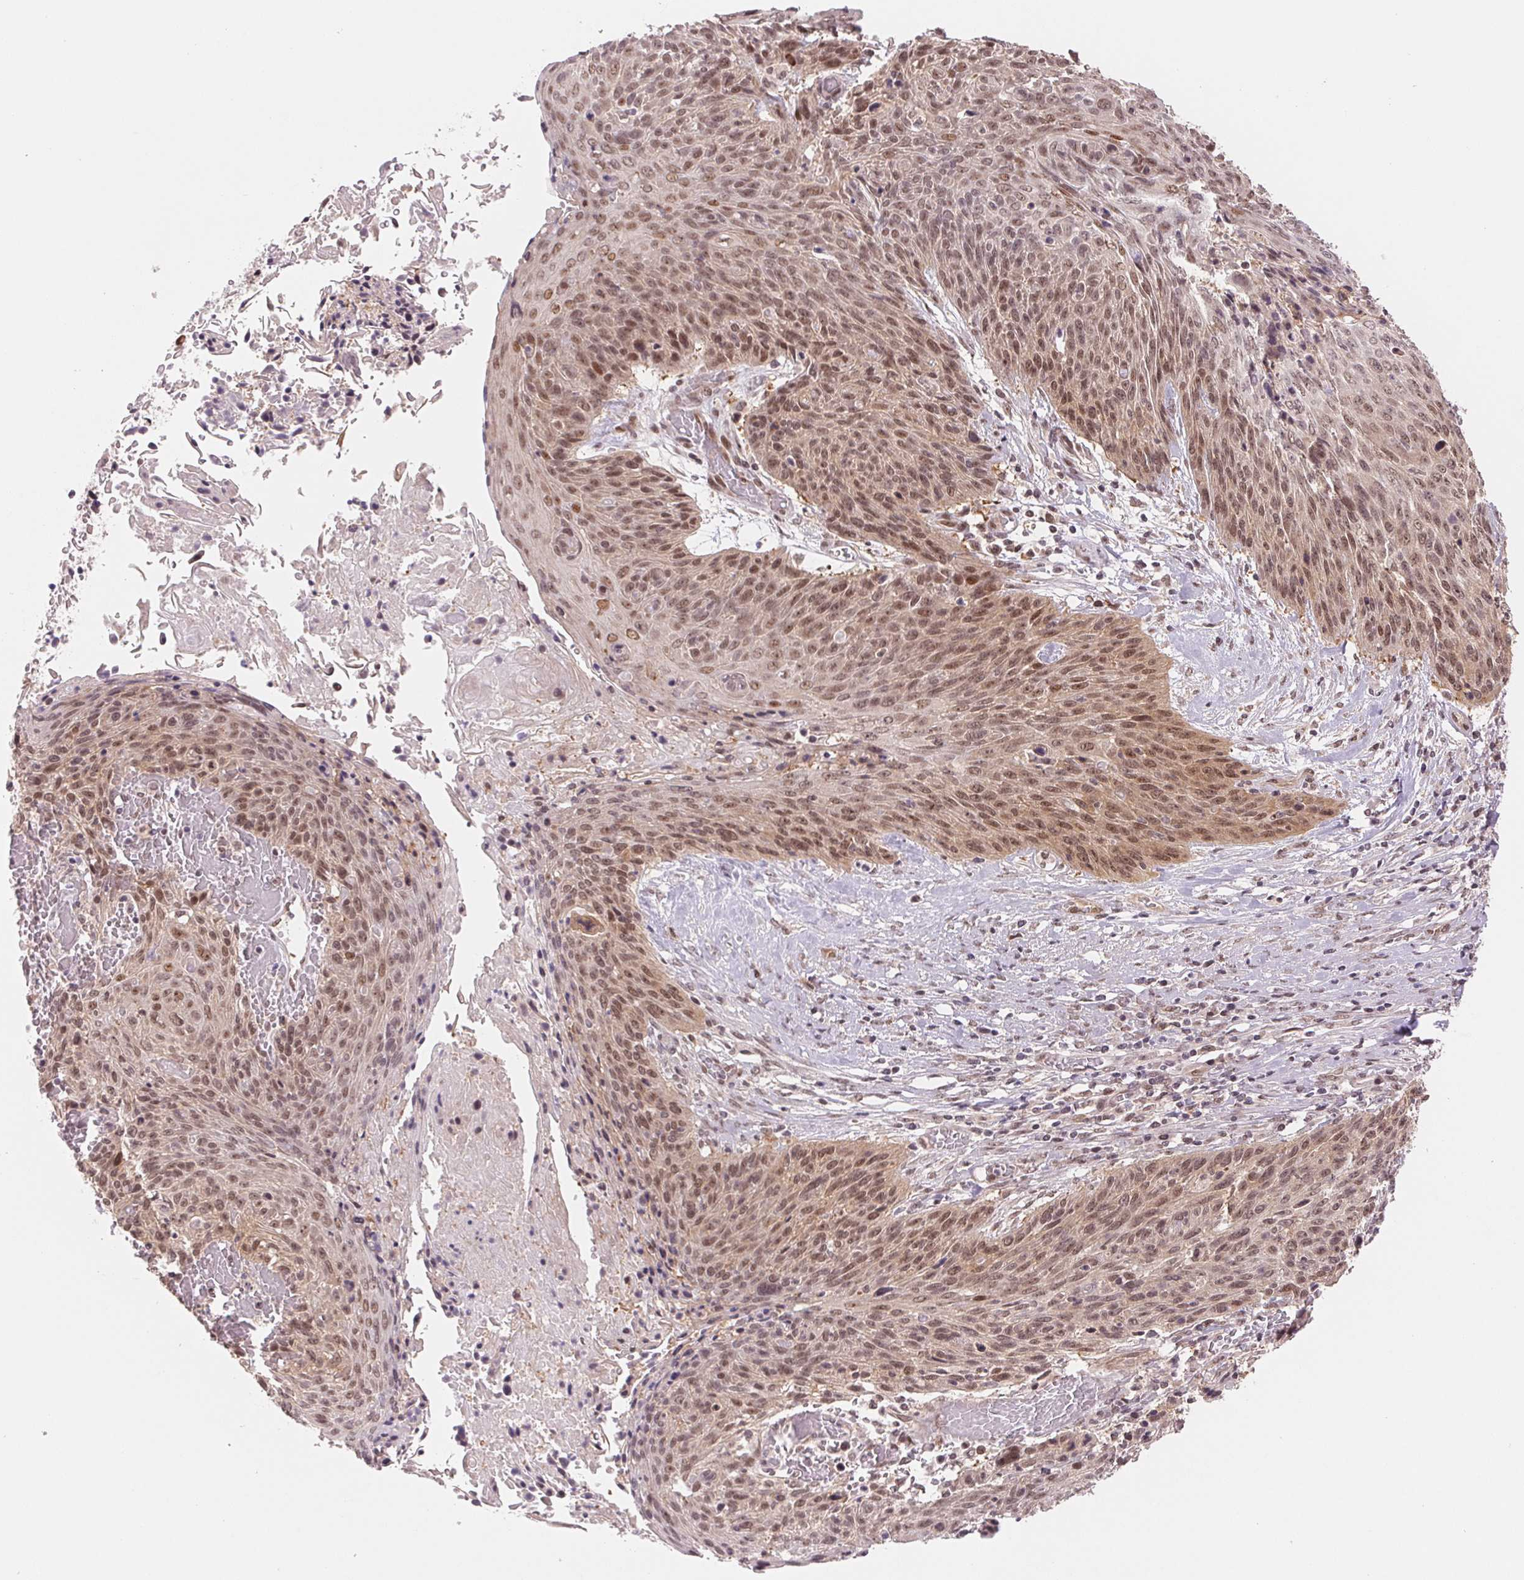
{"staining": {"intensity": "moderate", "quantity": ">75%", "location": "nuclear"}, "tissue": "cervical cancer", "cell_type": "Tumor cells", "image_type": "cancer", "snomed": [{"axis": "morphology", "description": "Squamous cell carcinoma, NOS"}, {"axis": "topography", "description": "Cervix"}], "caption": "A photomicrograph of human cervical cancer stained for a protein displays moderate nuclear brown staining in tumor cells.", "gene": "DNAJB6", "patient": {"sex": "female", "age": 45}}